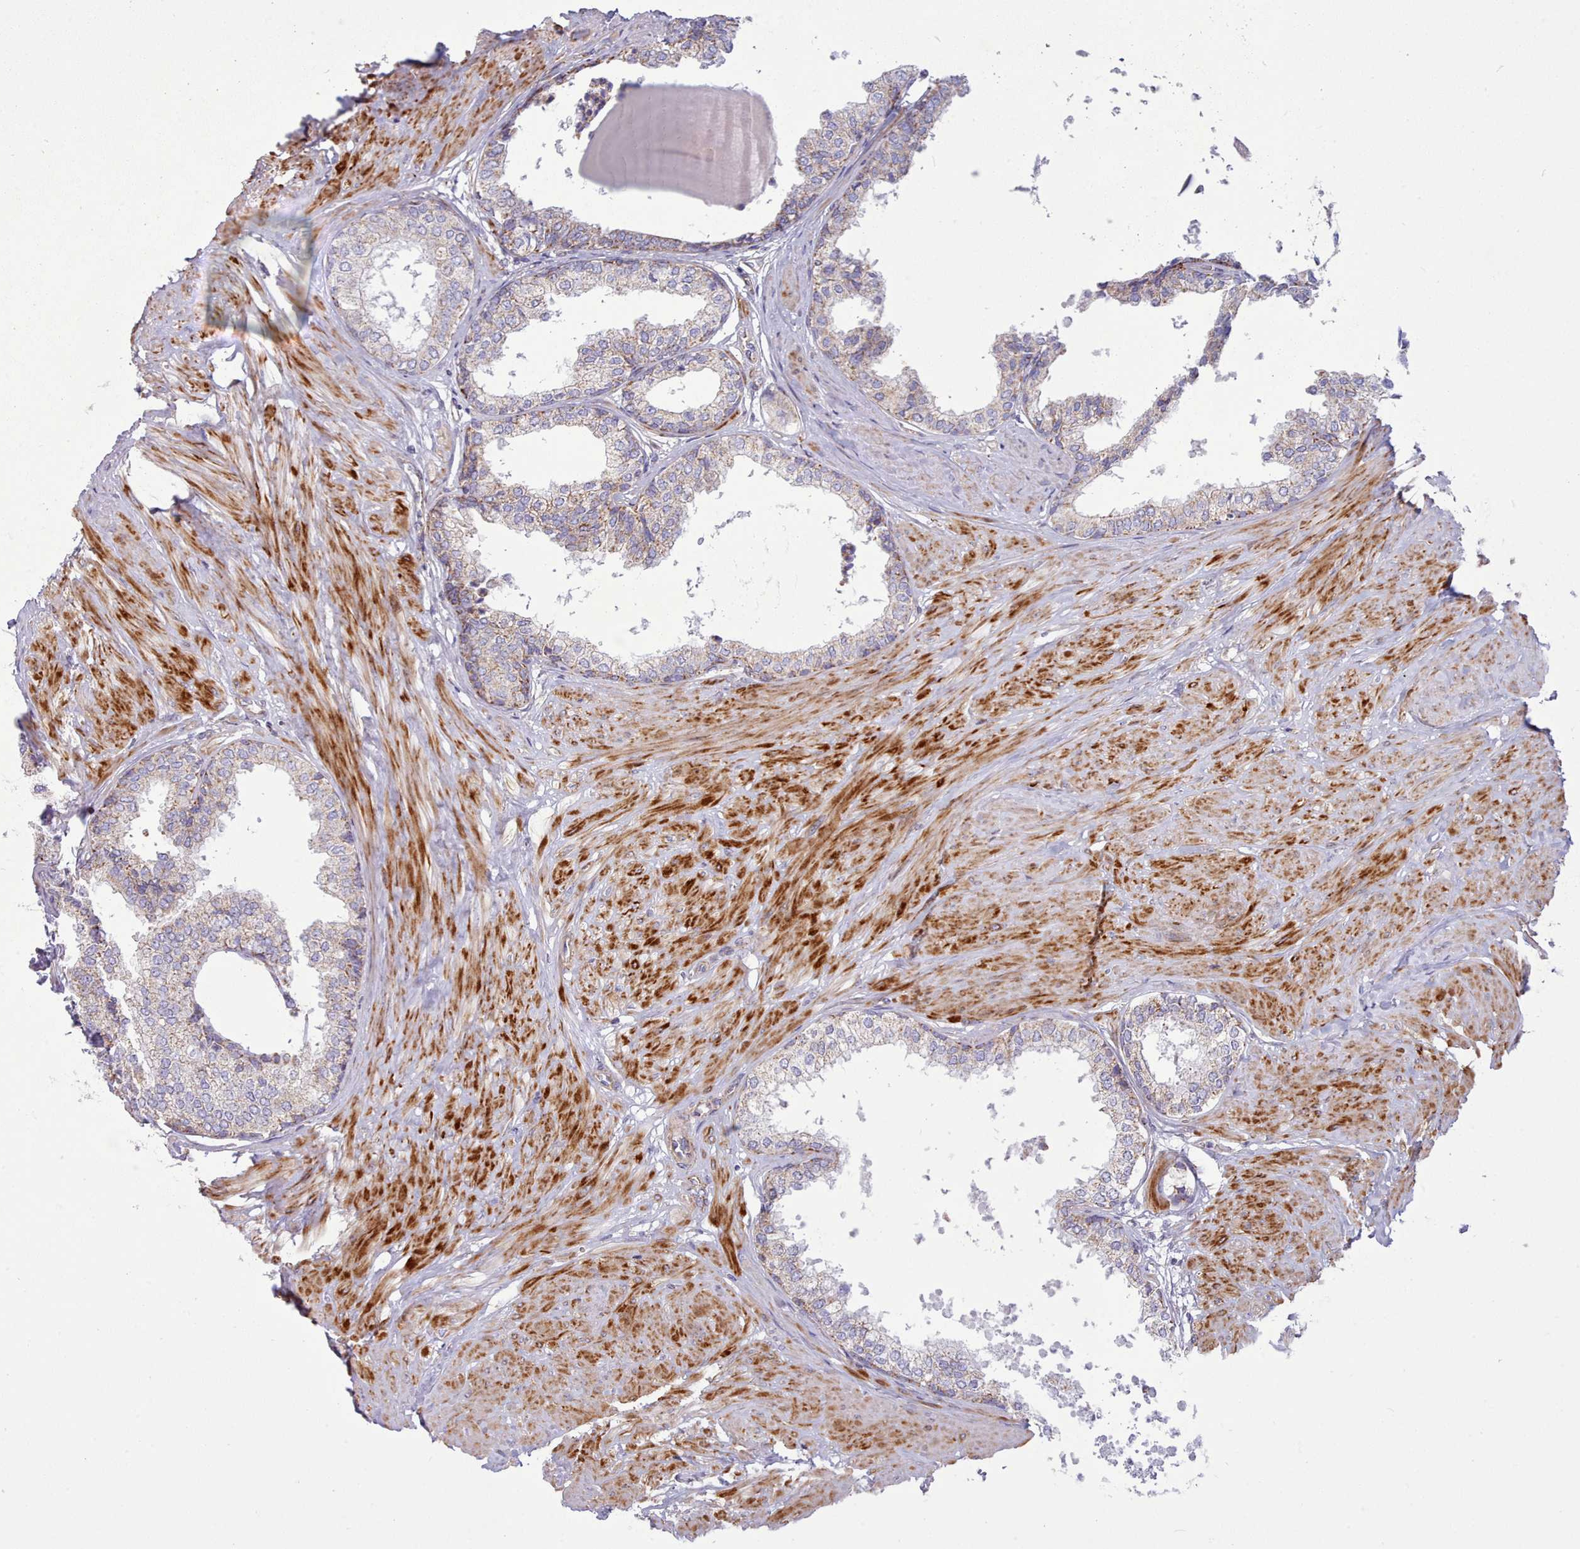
{"staining": {"intensity": "weak", "quantity": "25%-75%", "location": "cytoplasmic/membranous"}, "tissue": "prostate", "cell_type": "Glandular cells", "image_type": "normal", "snomed": [{"axis": "morphology", "description": "Normal tissue, NOS"}, {"axis": "topography", "description": "Prostate"}], "caption": "High-magnification brightfield microscopy of normal prostate stained with DAB (brown) and counterstained with hematoxylin (blue). glandular cells exhibit weak cytoplasmic/membranous expression is identified in about25%-75% of cells. (IHC, brightfield microscopy, high magnification).", "gene": "MRPL21", "patient": {"sex": "male", "age": 48}}